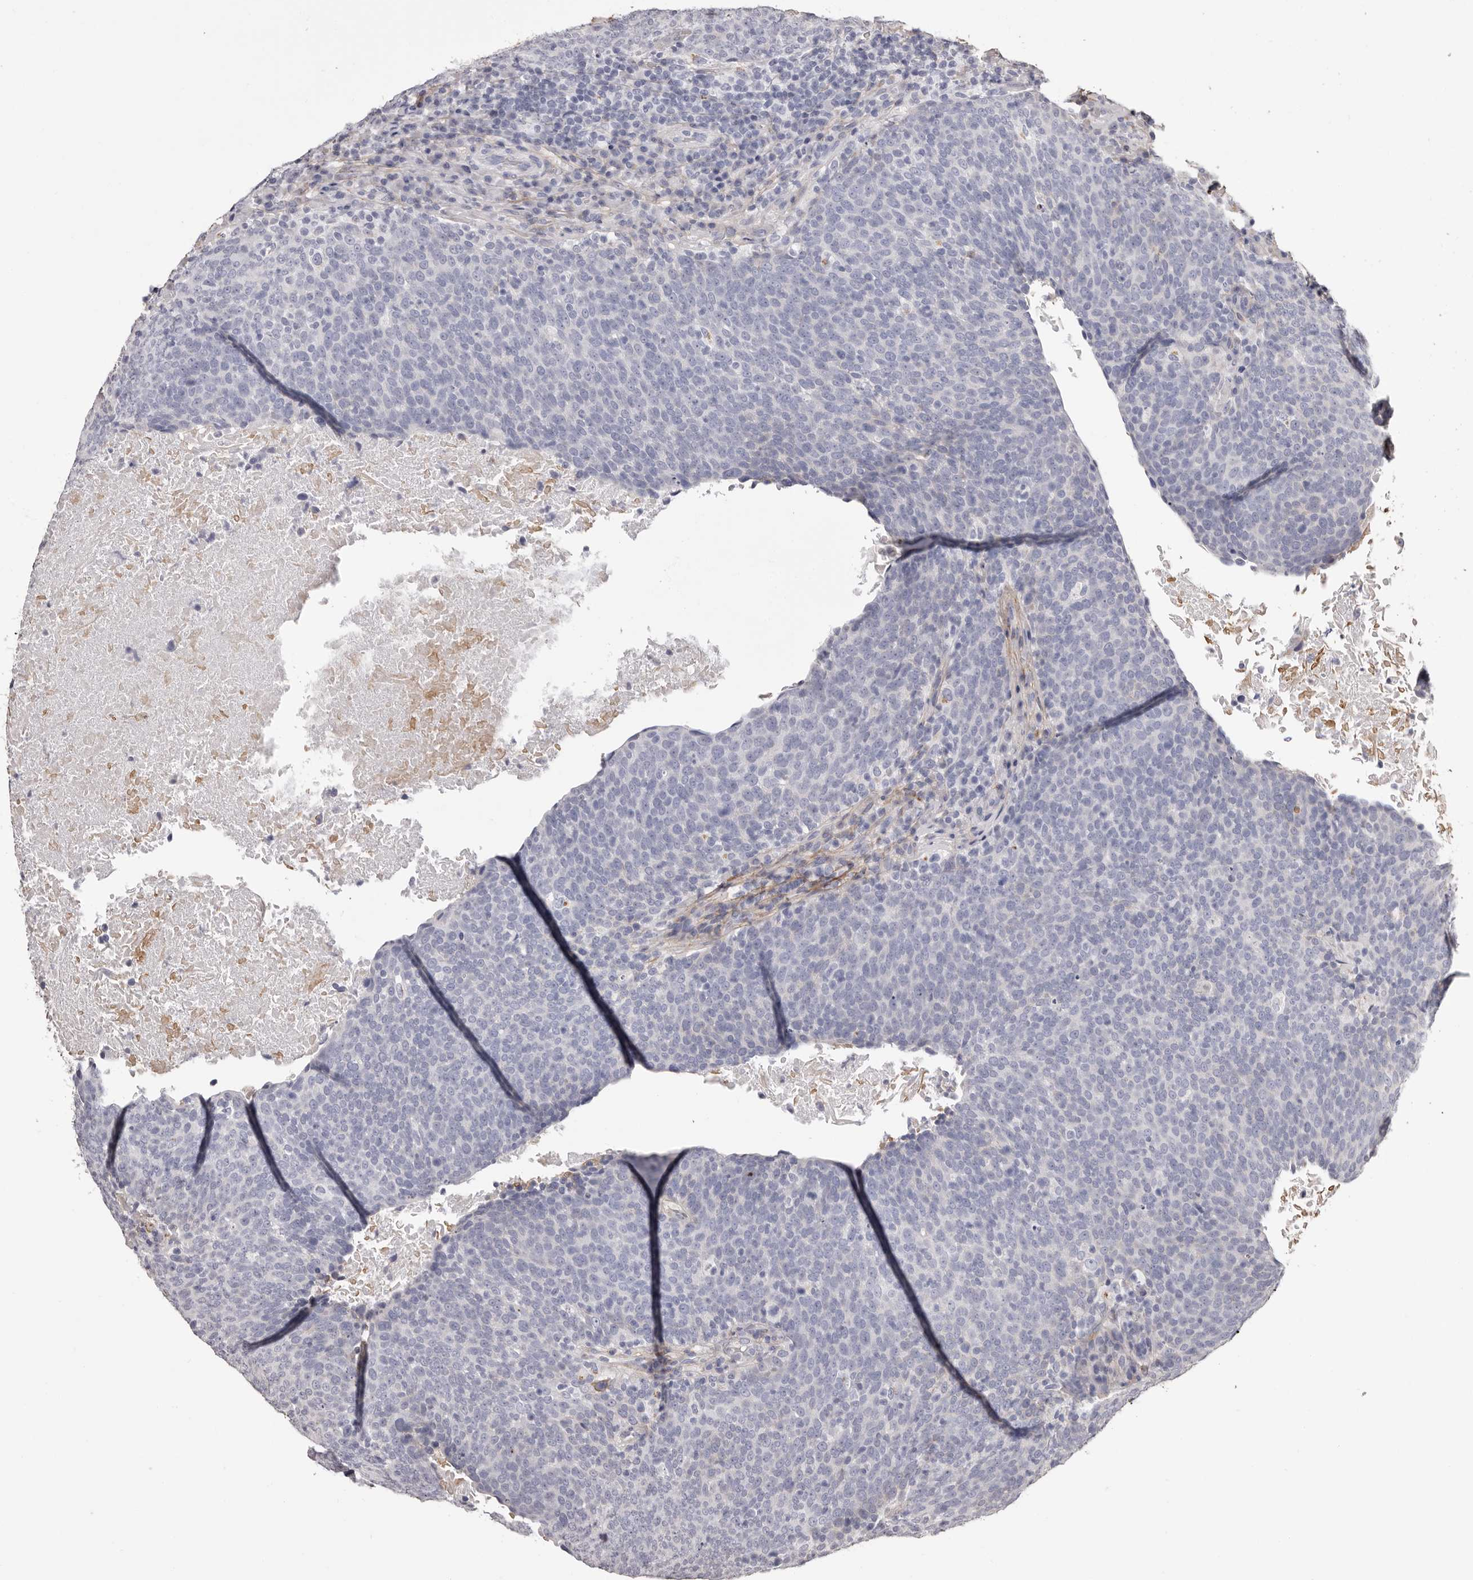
{"staining": {"intensity": "negative", "quantity": "none", "location": "none"}, "tissue": "head and neck cancer", "cell_type": "Tumor cells", "image_type": "cancer", "snomed": [{"axis": "morphology", "description": "Squamous cell carcinoma, NOS"}, {"axis": "morphology", "description": "Squamous cell carcinoma, metastatic, NOS"}, {"axis": "topography", "description": "Lymph node"}, {"axis": "topography", "description": "Head-Neck"}], "caption": "Immunohistochemical staining of squamous cell carcinoma (head and neck) demonstrates no significant expression in tumor cells. The staining is performed using DAB brown chromogen with nuclei counter-stained in using hematoxylin.", "gene": "COL6A1", "patient": {"sex": "male", "age": 62}}